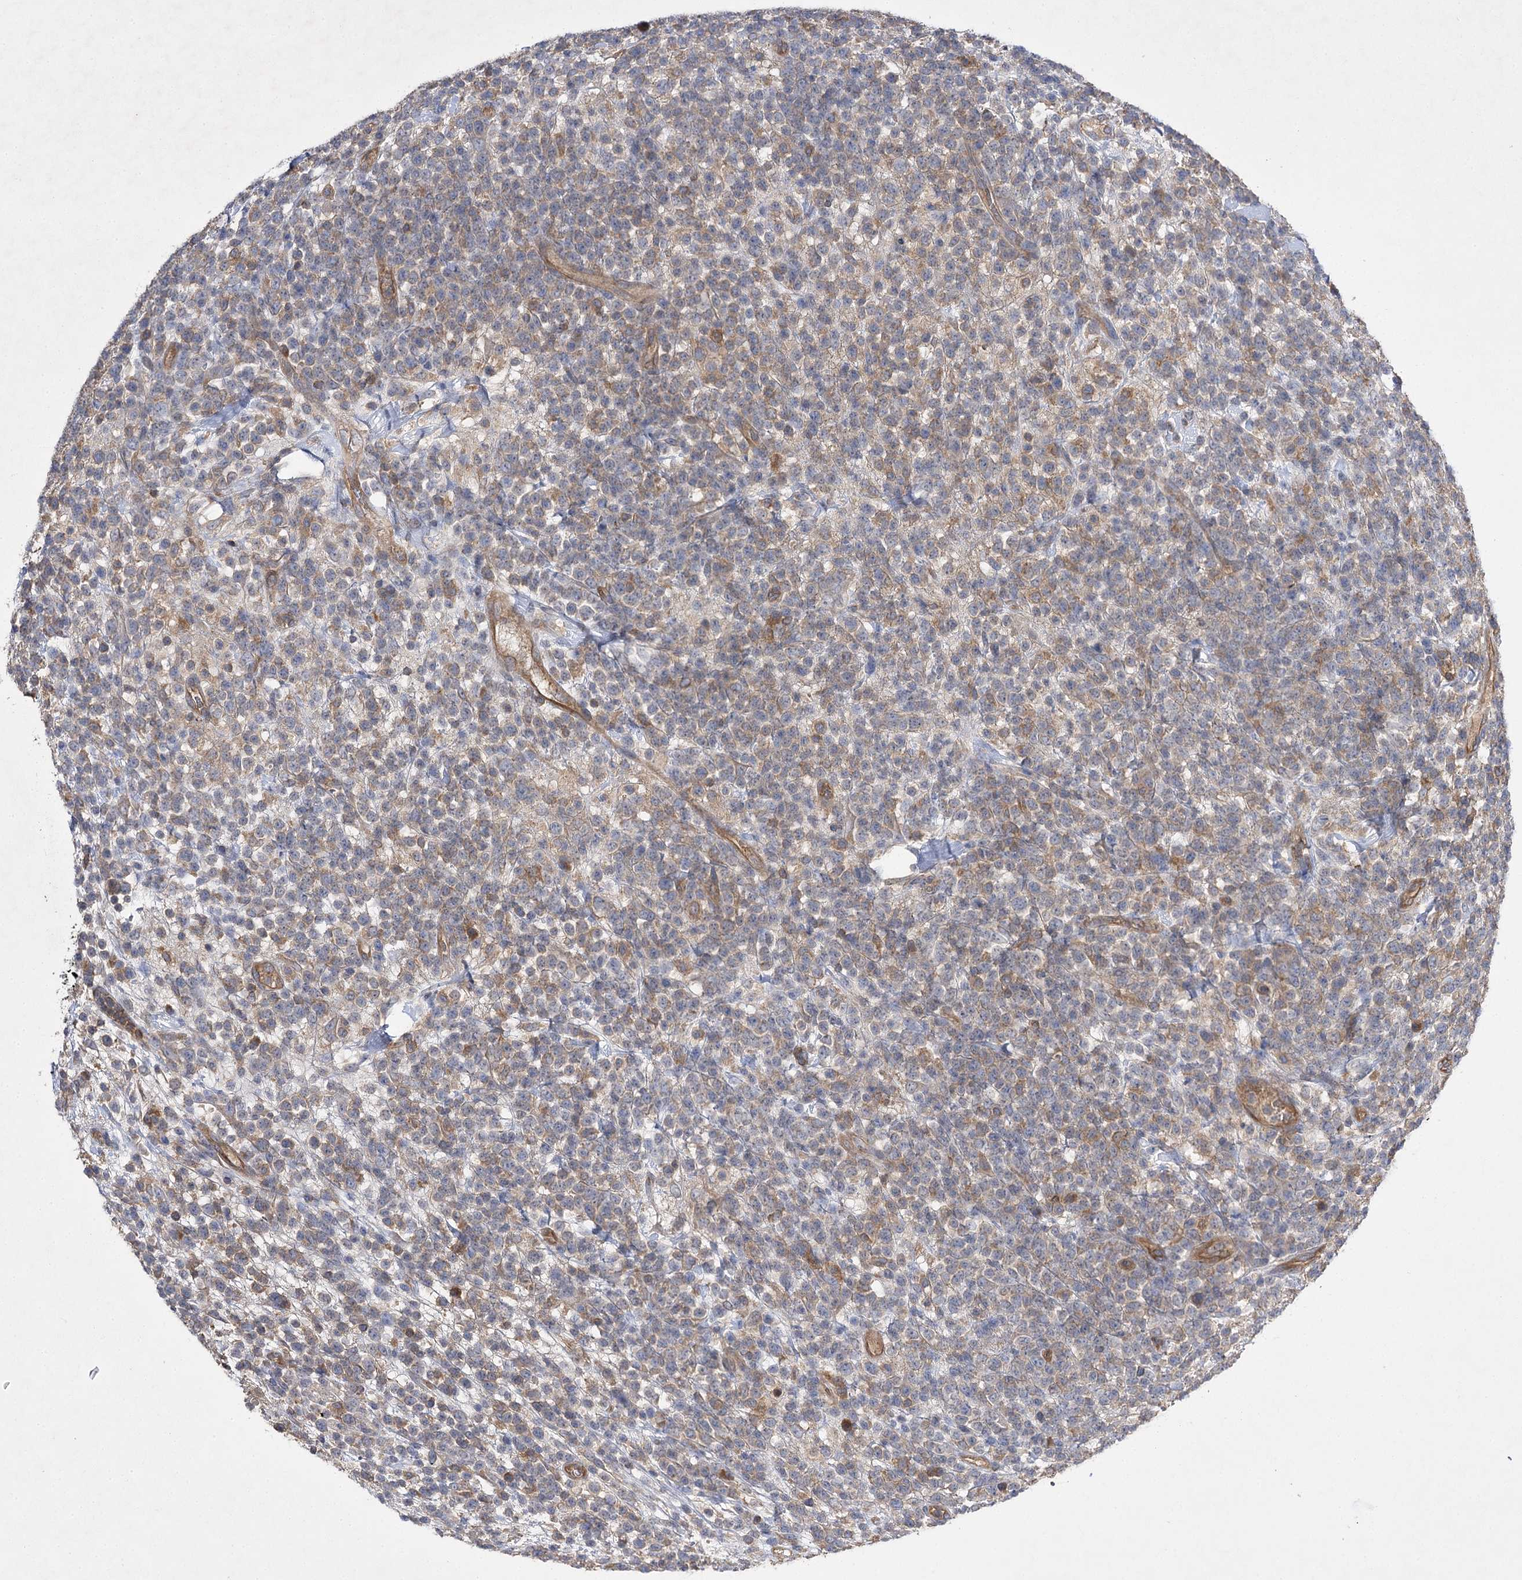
{"staining": {"intensity": "weak", "quantity": "<25%", "location": "cytoplasmic/membranous"}, "tissue": "lymphoma", "cell_type": "Tumor cells", "image_type": "cancer", "snomed": [{"axis": "morphology", "description": "Malignant lymphoma, non-Hodgkin's type, High grade"}, {"axis": "topography", "description": "Colon"}], "caption": "IHC of lymphoma displays no staining in tumor cells. (Brightfield microscopy of DAB (3,3'-diaminobenzidine) immunohistochemistry (IHC) at high magnification).", "gene": "BCR", "patient": {"sex": "female", "age": 53}}